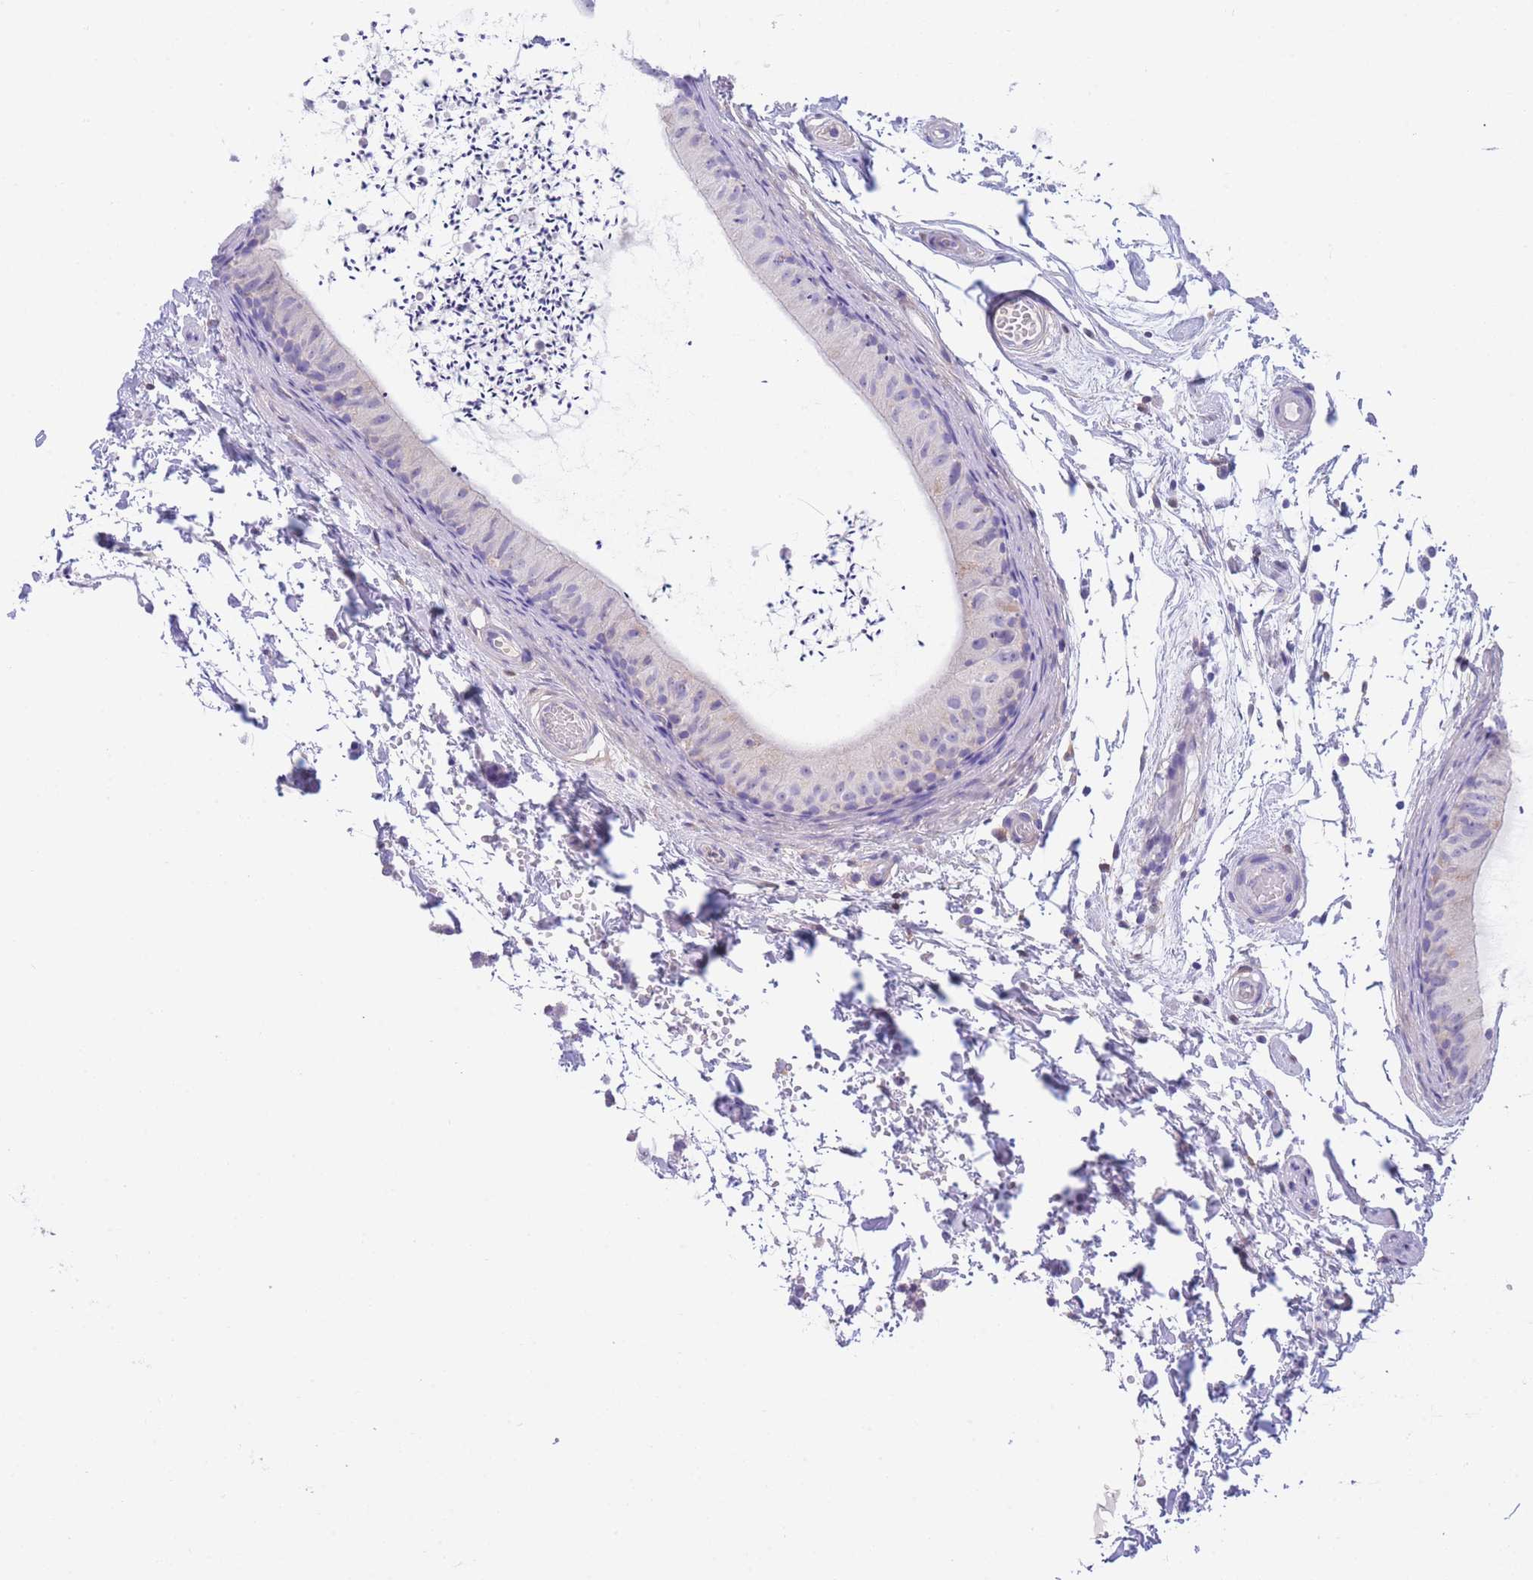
{"staining": {"intensity": "weak", "quantity": "<25%", "location": "cytoplasmic/membranous"}, "tissue": "epididymis", "cell_type": "Glandular cells", "image_type": "normal", "snomed": [{"axis": "morphology", "description": "Normal tissue, NOS"}, {"axis": "topography", "description": "Epididymis"}], "caption": "DAB (3,3'-diaminobenzidine) immunohistochemical staining of normal human epididymis displays no significant staining in glandular cells. (DAB immunohistochemistry, high magnification).", "gene": "PCDHB3", "patient": {"sex": "male", "age": 50}}